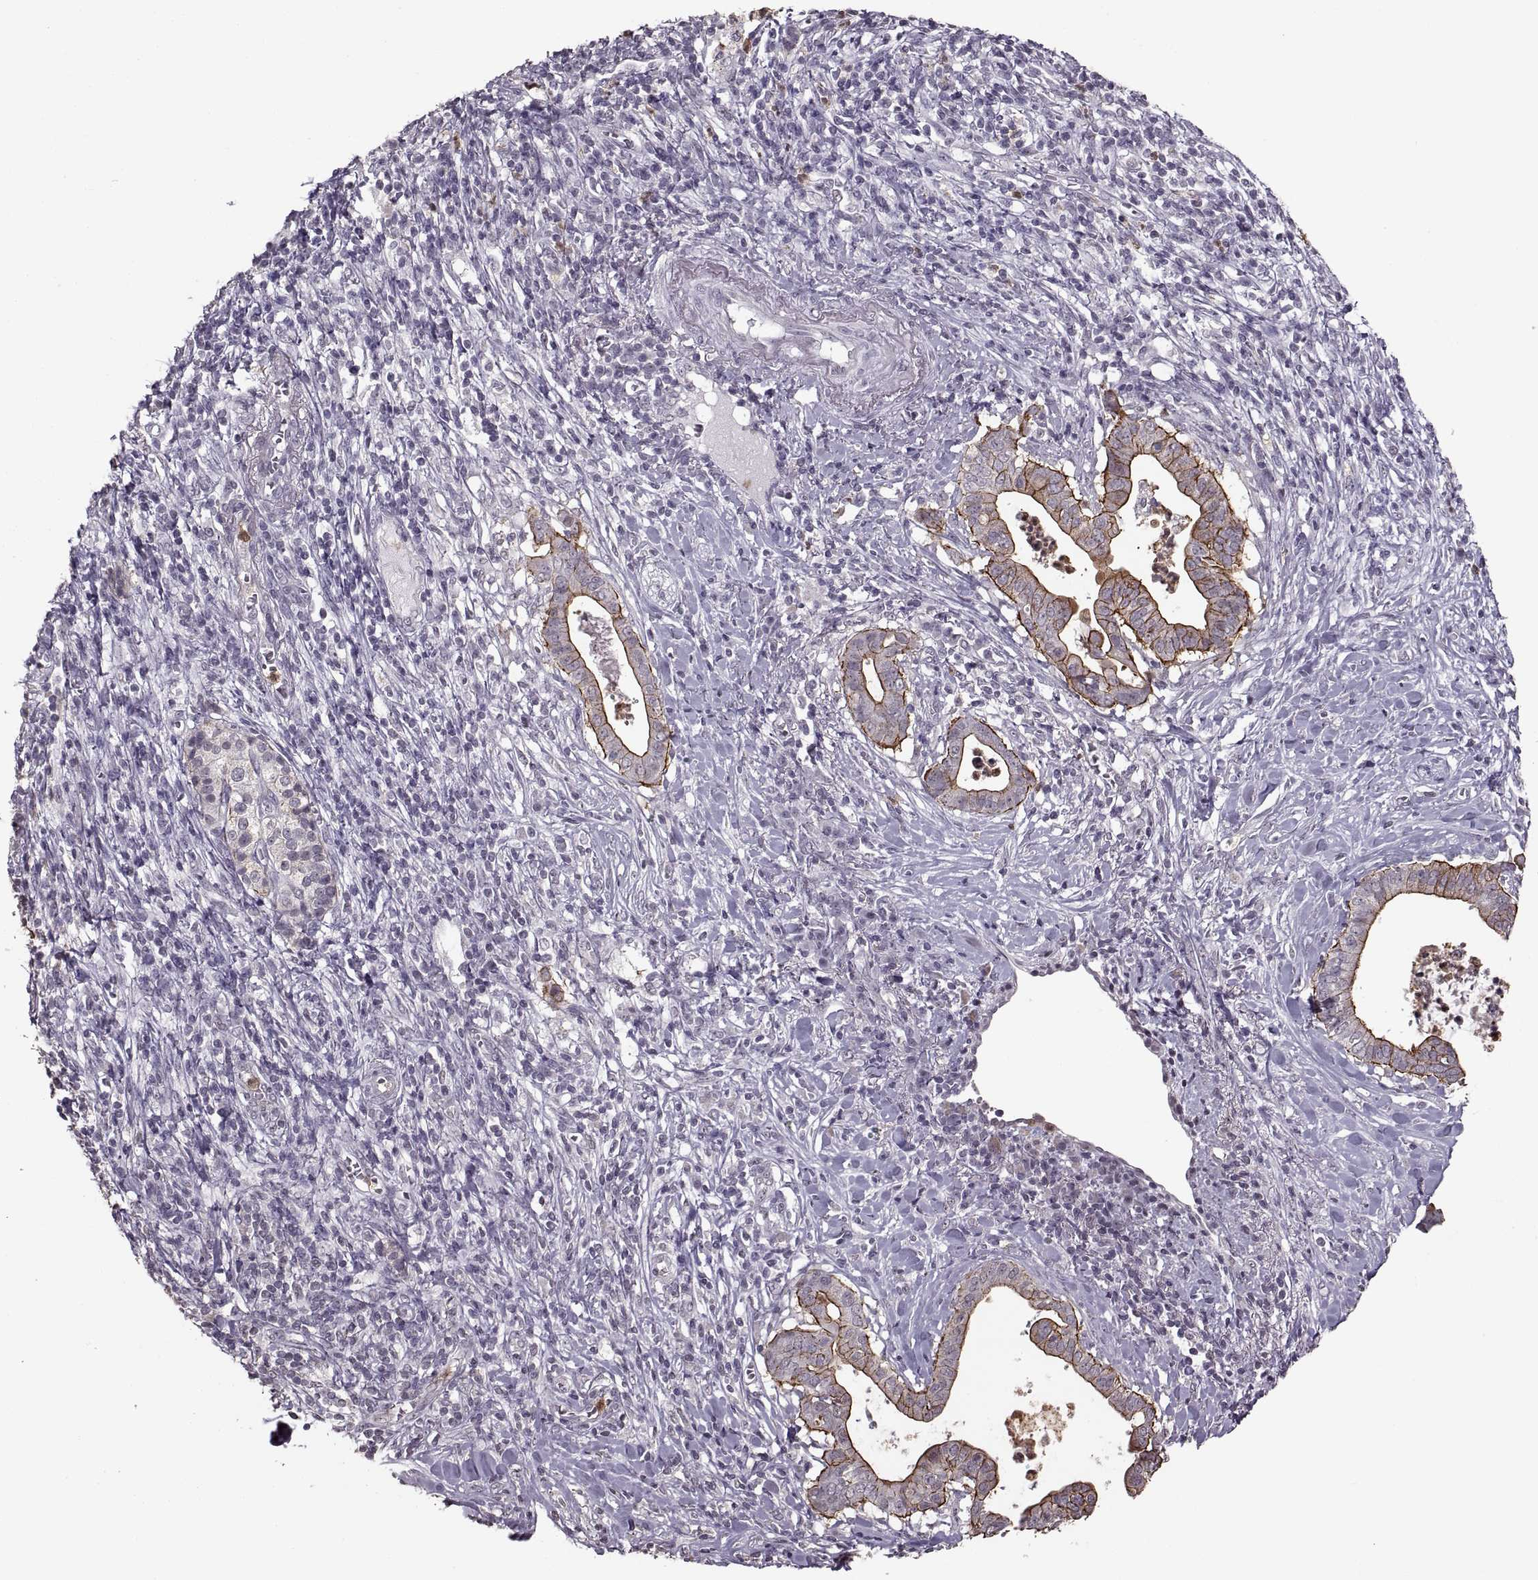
{"staining": {"intensity": "moderate", "quantity": "<25%", "location": "cytoplasmic/membranous"}, "tissue": "pancreatic cancer", "cell_type": "Tumor cells", "image_type": "cancer", "snomed": [{"axis": "morphology", "description": "Adenocarcinoma, NOS"}, {"axis": "topography", "description": "Pancreas"}], "caption": "Immunohistochemistry staining of pancreatic cancer (adenocarcinoma), which reveals low levels of moderate cytoplasmic/membranous positivity in approximately <25% of tumor cells indicating moderate cytoplasmic/membranous protein staining. The staining was performed using DAB (brown) for protein detection and nuclei were counterstained in hematoxylin (blue).", "gene": "PALS1", "patient": {"sex": "male", "age": 61}}